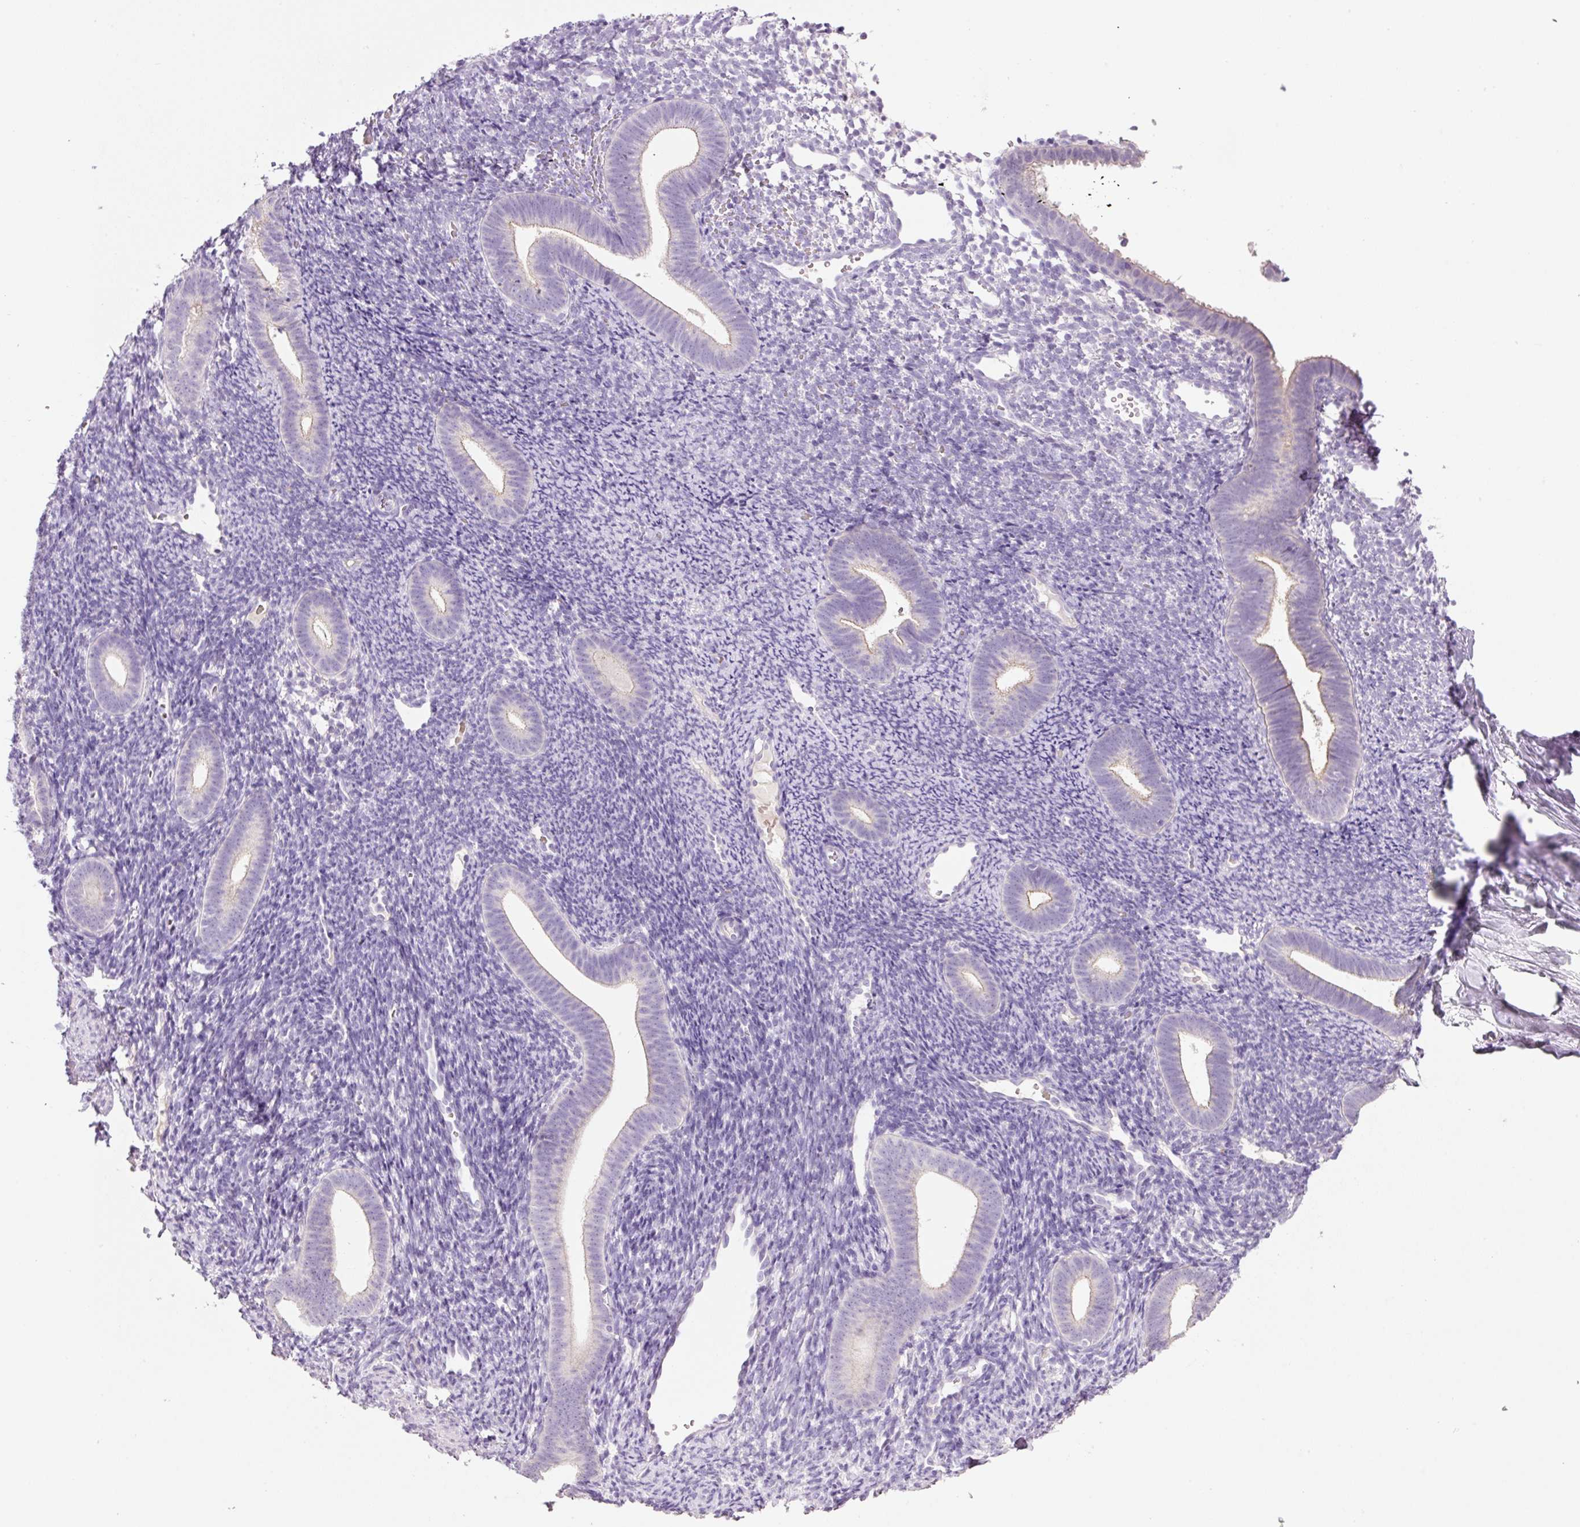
{"staining": {"intensity": "negative", "quantity": "none", "location": "none"}, "tissue": "endometrium", "cell_type": "Cells in endometrial stroma", "image_type": "normal", "snomed": [{"axis": "morphology", "description": "Normal tissue, NOS"}, {"axis": "topography", "description": "Endometrium"}], "caption": "Cells in endometrial stroma show no significant positivity in unremarkable endometrium.", "gene": "TENT5C", "patient": {"sex": "female", "age": 39}}